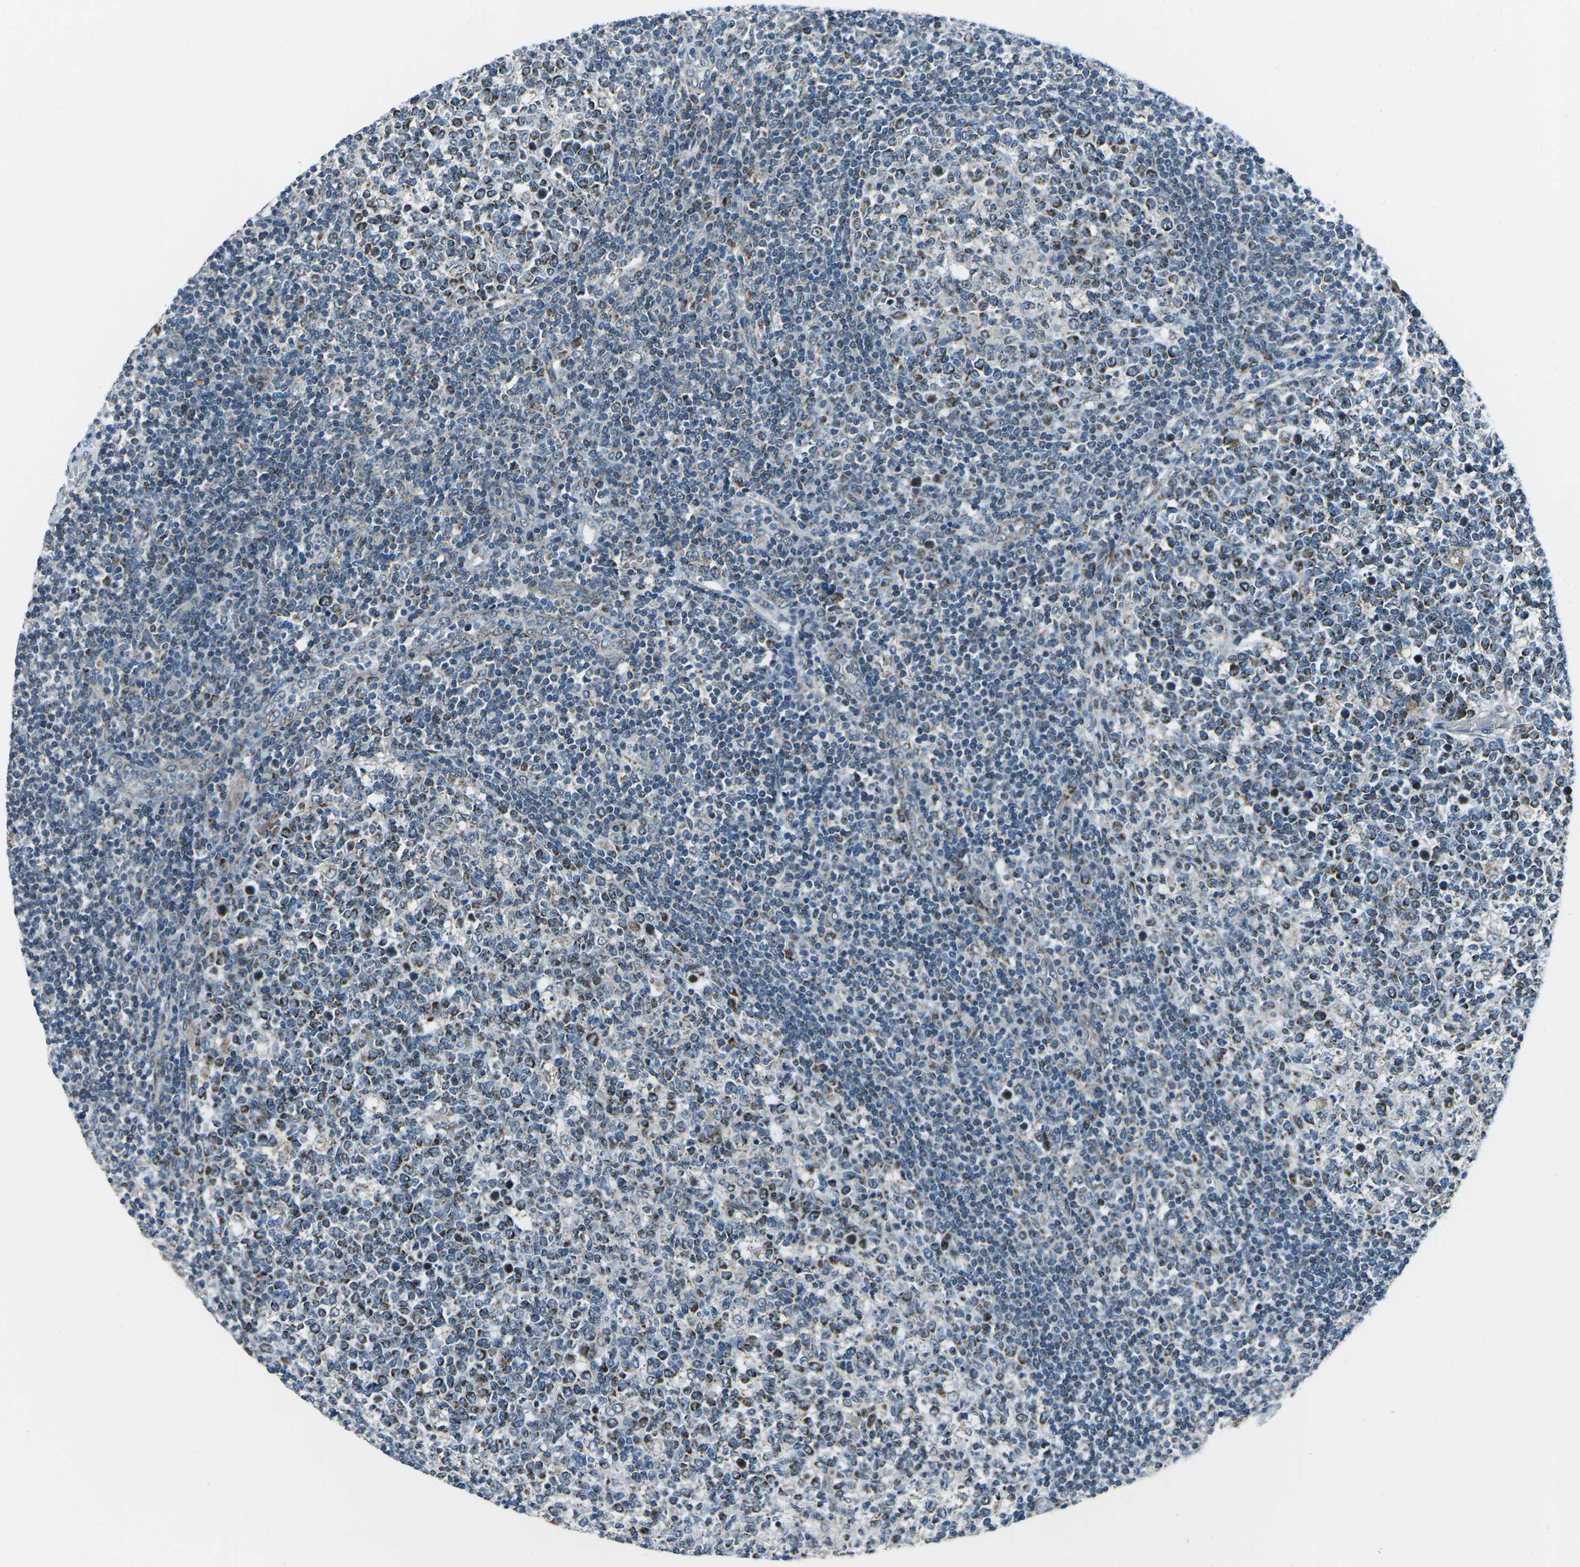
{"staining": {"intensity": "moderate", "quantity": "25%-75%", "location": "cytoplasmic/membranous"}, "tissue": "tonsil", "cell_type": "Germinal center cells", "image_type": "normal", "snomed": [{"axis": "morphology", "description": "Normal tissue, NOS"}, {"axis": "topography", "description": "Tonsil"}], "caption": "Immunohistochemical staining of normal human tonsil shows medium levels of moderate cytoplasmic/membranous positivity in approximately 25%-75% of germinal center cells.", "gene": "RFESD", "patient": {"sex": "female", "age": 19}}